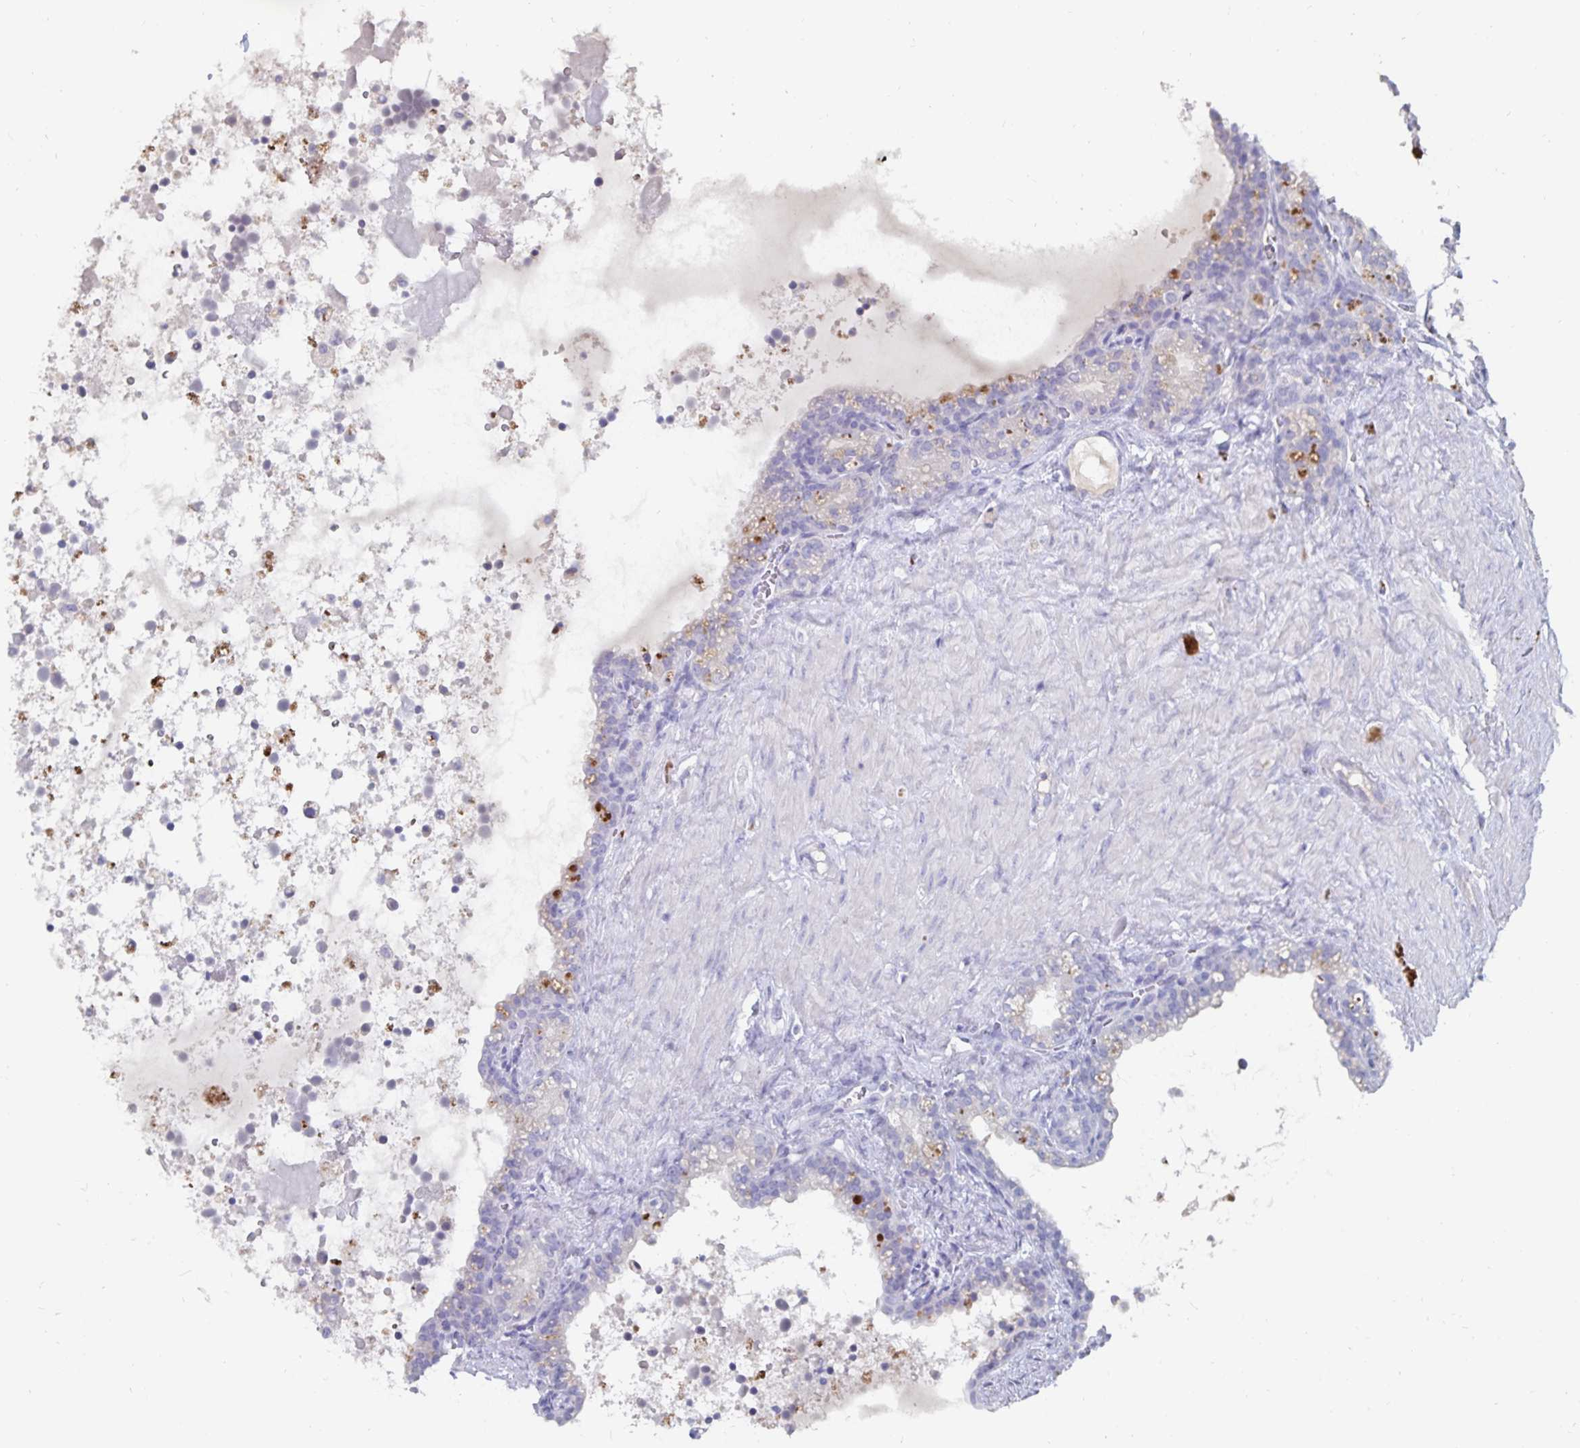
{"staining": {"intensity": "negative", "quantity": "none", "location": "none"}, "tissue": "seminal vesicle", "cell_type": "Glandular cells", "image_type": "normal", "snomed": [{"axis": "morphology", "description": "Normal tissue, NOS"}, {"axis": "topography", "description": "Seminal veicle"}], "caption": "High magnification brightfield microscopy of normal seminal vesicle stained with DAB (3,3'-diaminobenzidine) (brown) and counterstained with hematoxylin (blue): glandular cells show no significant positivity.", "gene": "CFAP69", "patient": {"sex": "male", "age": 76}}